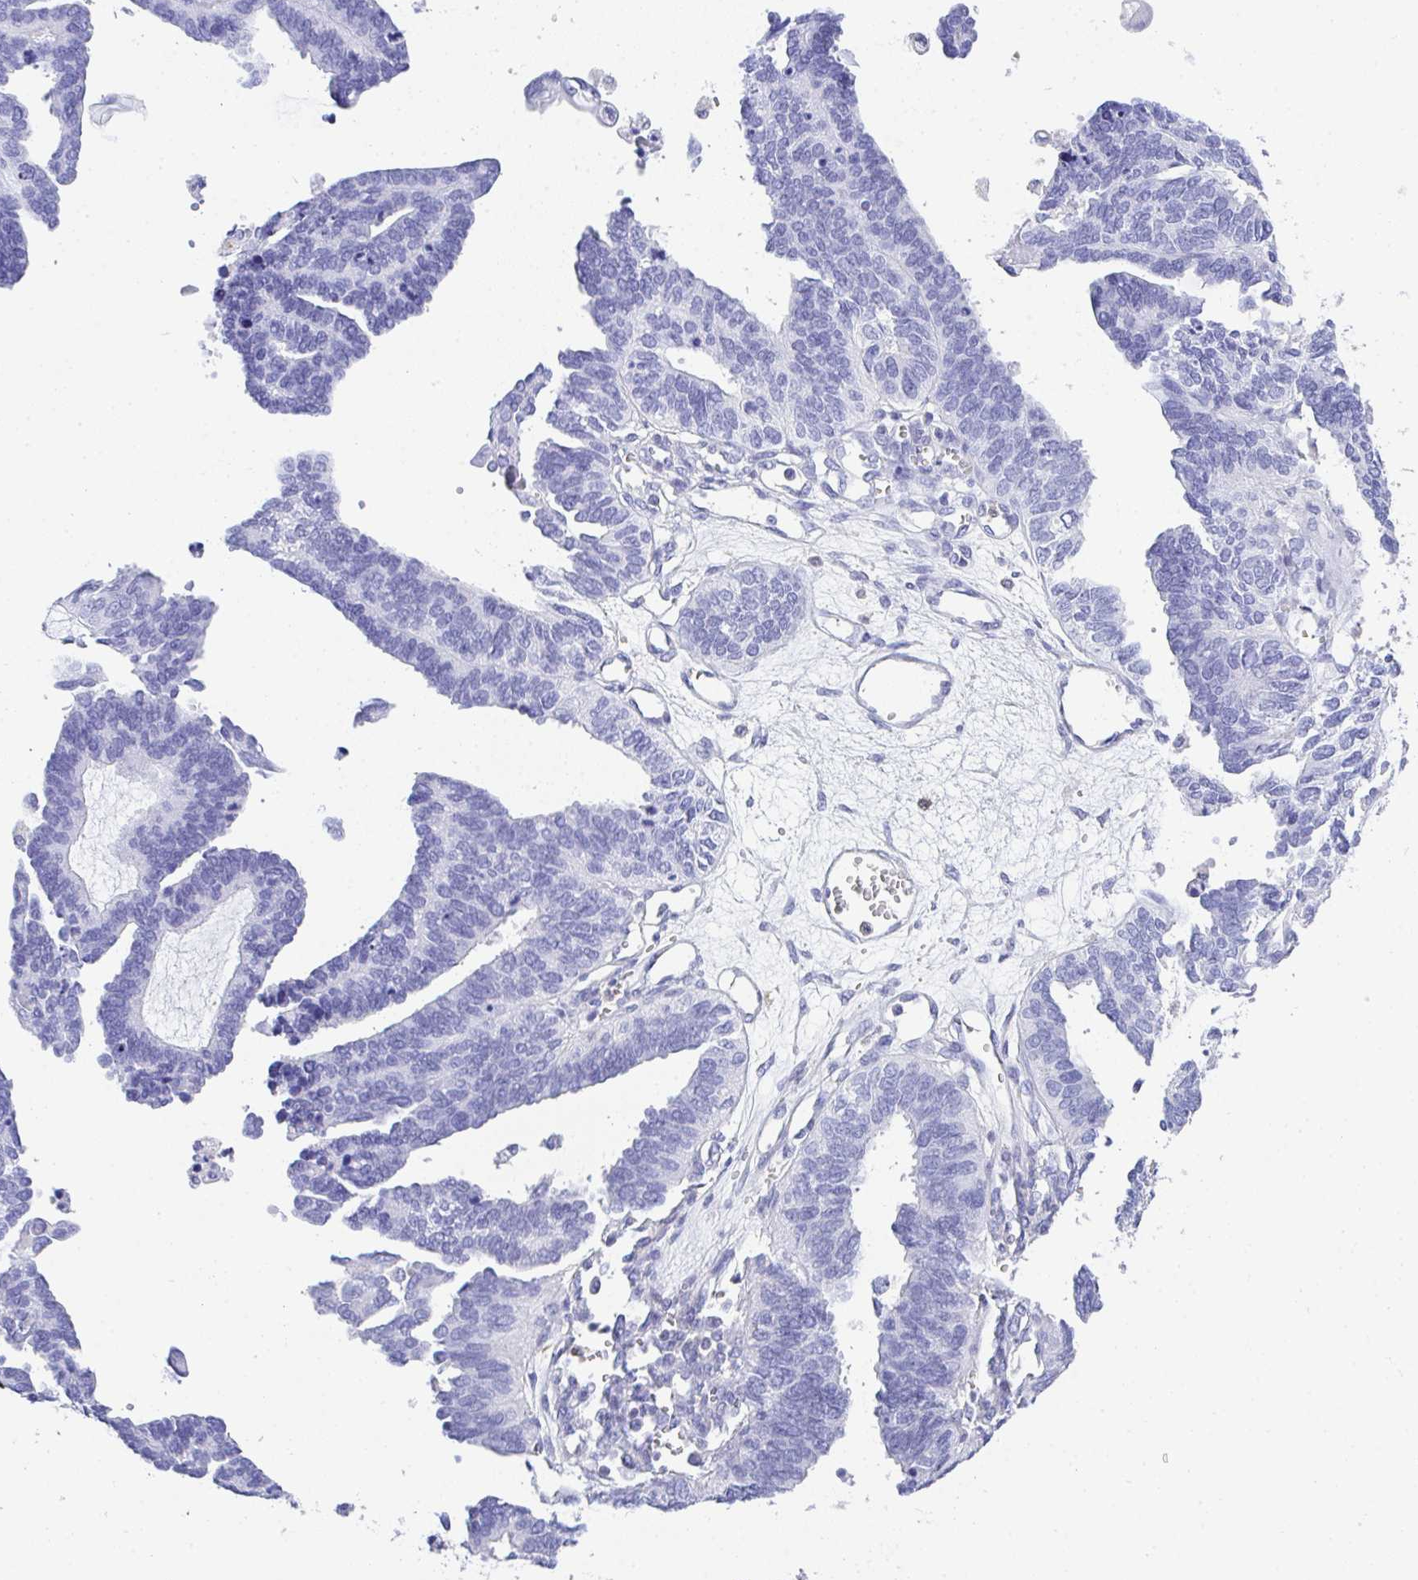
{"staining": {"intensity": "negative", "quantity": "none", "location": "none"}, "tissue": "ovarian cancer", "cell_type": "Tumor cells", "image_type": "cancer", "snomed": [{"axis": "morphology", "description": "Cystadenocarcinoma, serous, NOS"}, {"axis": "topography", "description": "Ovary"}], "caption": "The immunohistochemistry (IHC) photomicrograph has no significant positivity in tumor cells of serous cystadenocarcinoma (ovarian) tissue.", "gene": "TNFAIP8", "patient": {"sex": "female", "age": 51}}